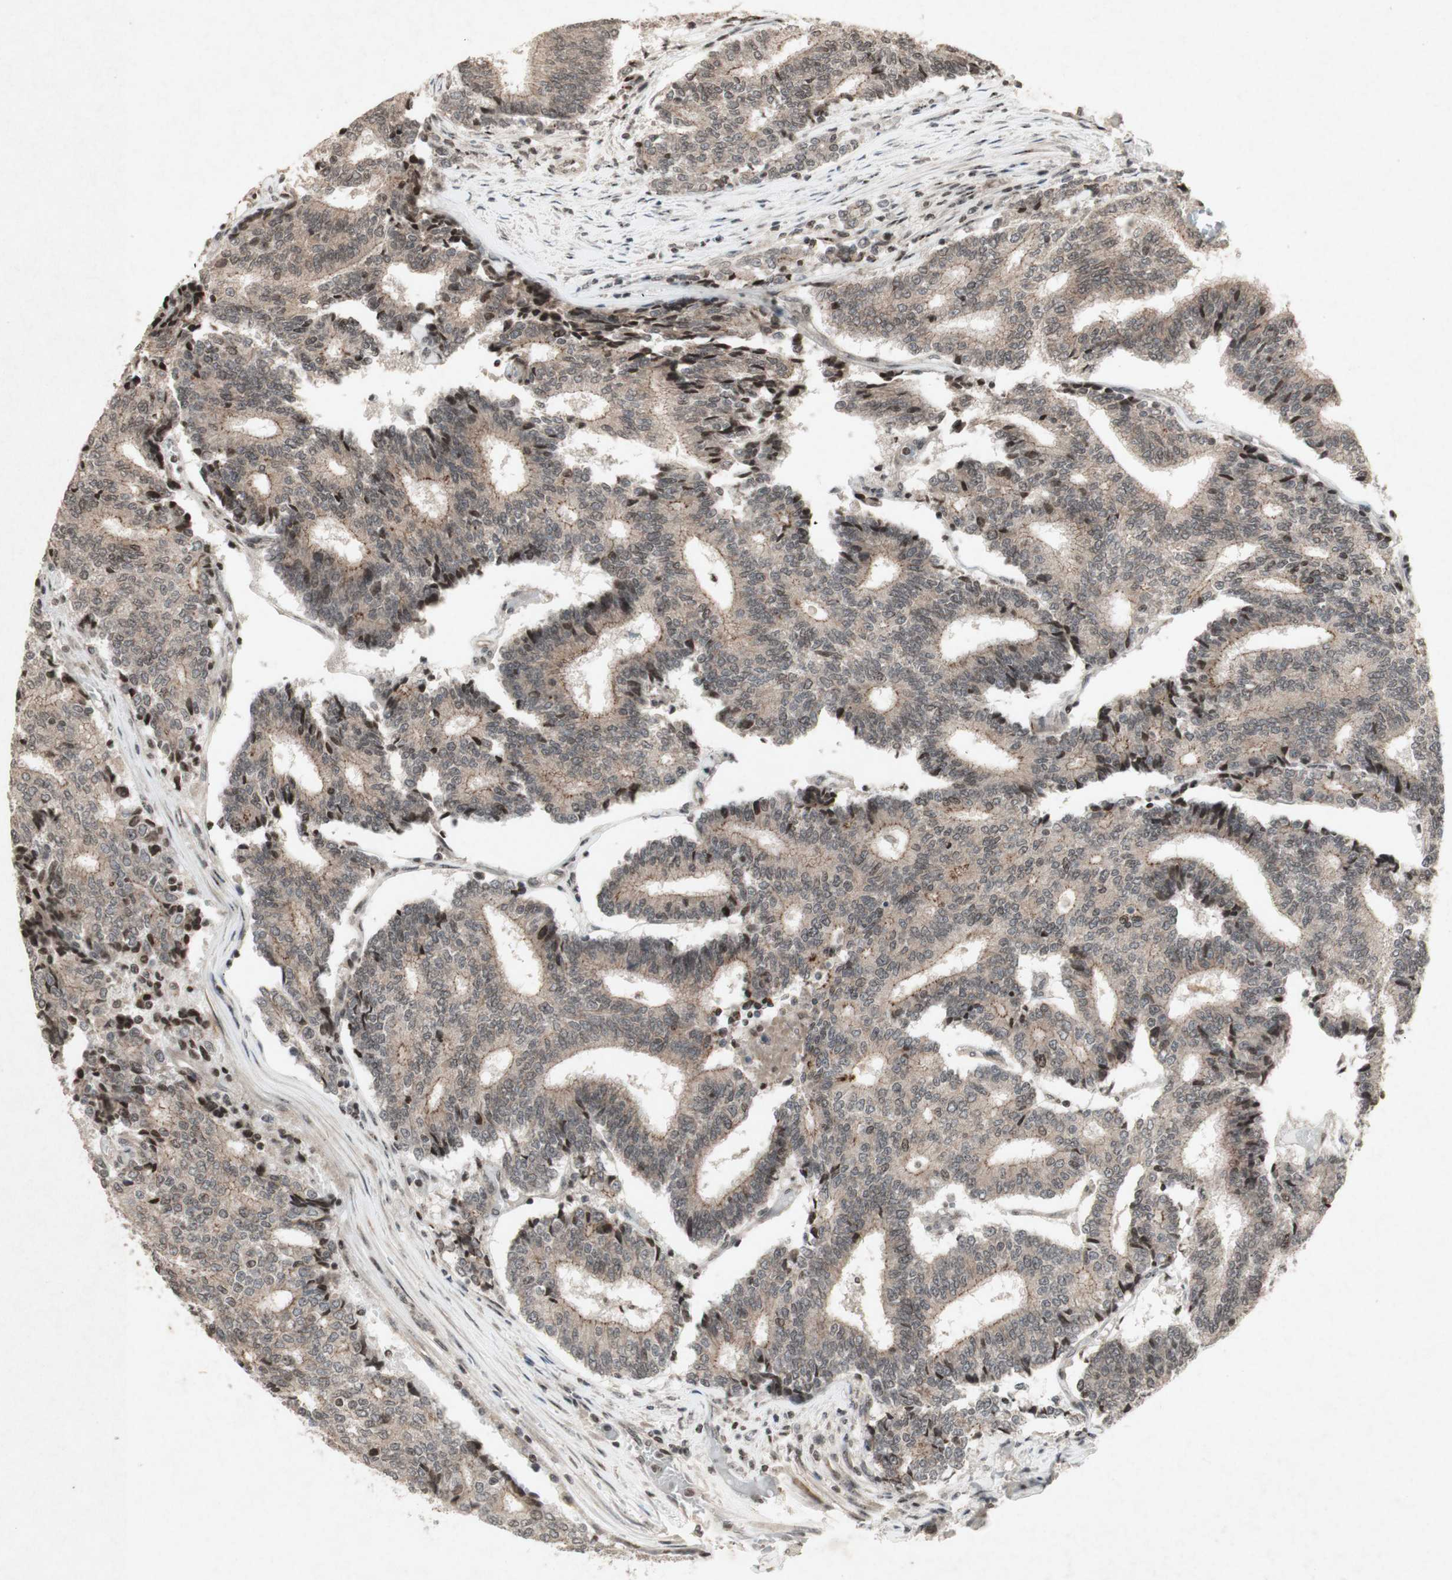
{"staining": {"intensity": "weak", "quantity": ">75%", "location": "cytoplasmic/membranous"}, "tissue": "prostate cancer", "cell_type": "Tumor cells", "image_type": "cancer", "snomed": [{"axis": "morphology", "description": "Normal tissue, NOS"}, {"axis": "morphology", "description": "Adenocarcinoma, High grade"}, {"axis": "topography", "description": "Prostate"}, {"axis": "topography", "description": "Seminal veicle"}], "caption": "Immunohistochemistry staining of prostate cancer, which shows low levels of weak cytoplasmic/membranous staining in approximately >75% of tumor cells indicating weak cytoplasmic/membranous protein positivity. The staining was performed using DAB (brown) for protein detection and nuclei were counterstained in hematoxylin (blue).", "gene": "PLXNA1", "patient": {"sex": "male", "age": 55}}